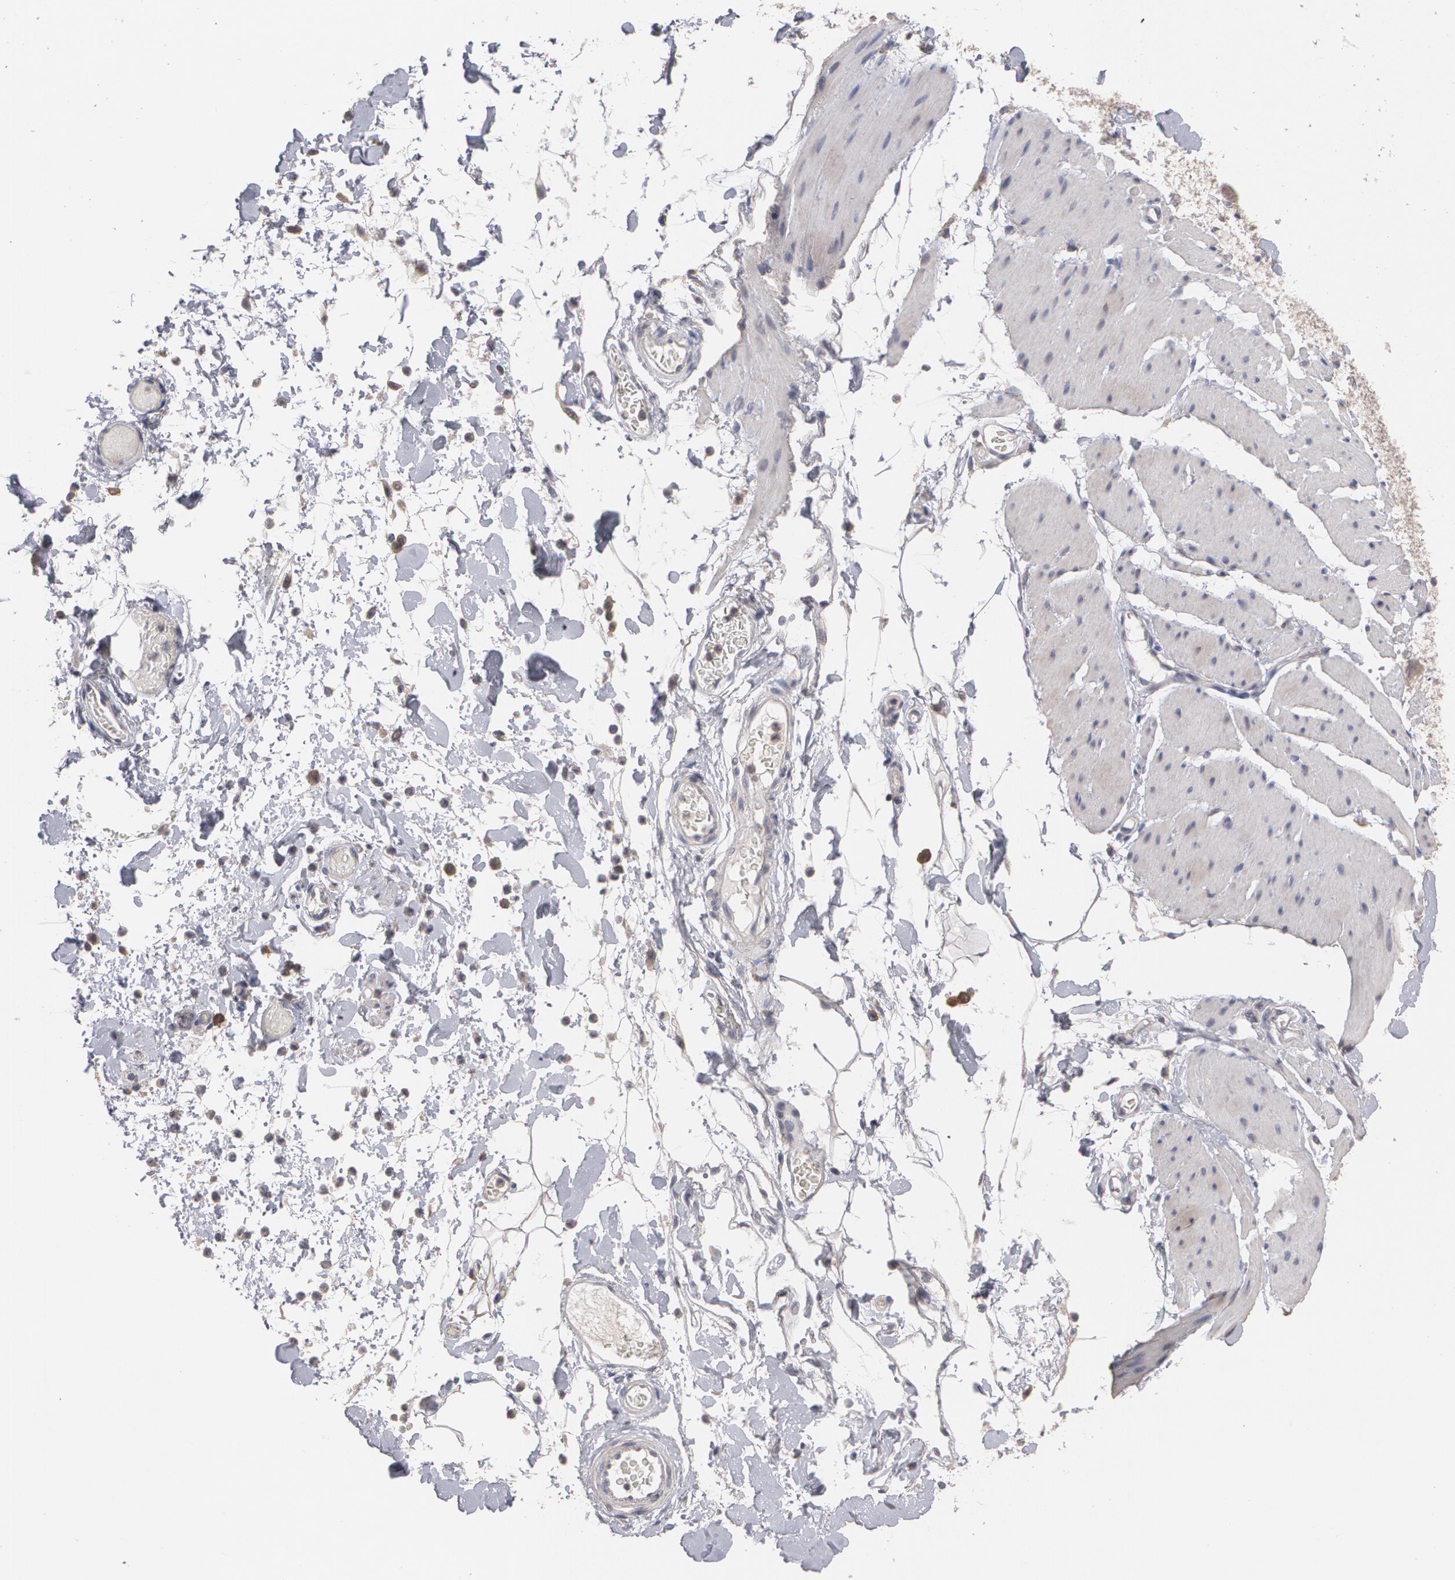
{"staining": {"intensity": "negative", "quantity": "none", "location": "none"}, "tissue": "smooth muscle", "cell_type": "Smooth muscle cells", "image_type": "normal", "snomed": [{"axis": "morphology", "description": "Normal tissue, NOS"}, {"axis": "topography", "description": "Smooth muscle"}, {"axis": "topography", "description": "Colon"}], "caption": "An image of smooth muscle stained for a protein reveals no brown staining in smooth muscle cells.", "gene": "ARF6", "patient": {"sex": "male", "age": 67}}